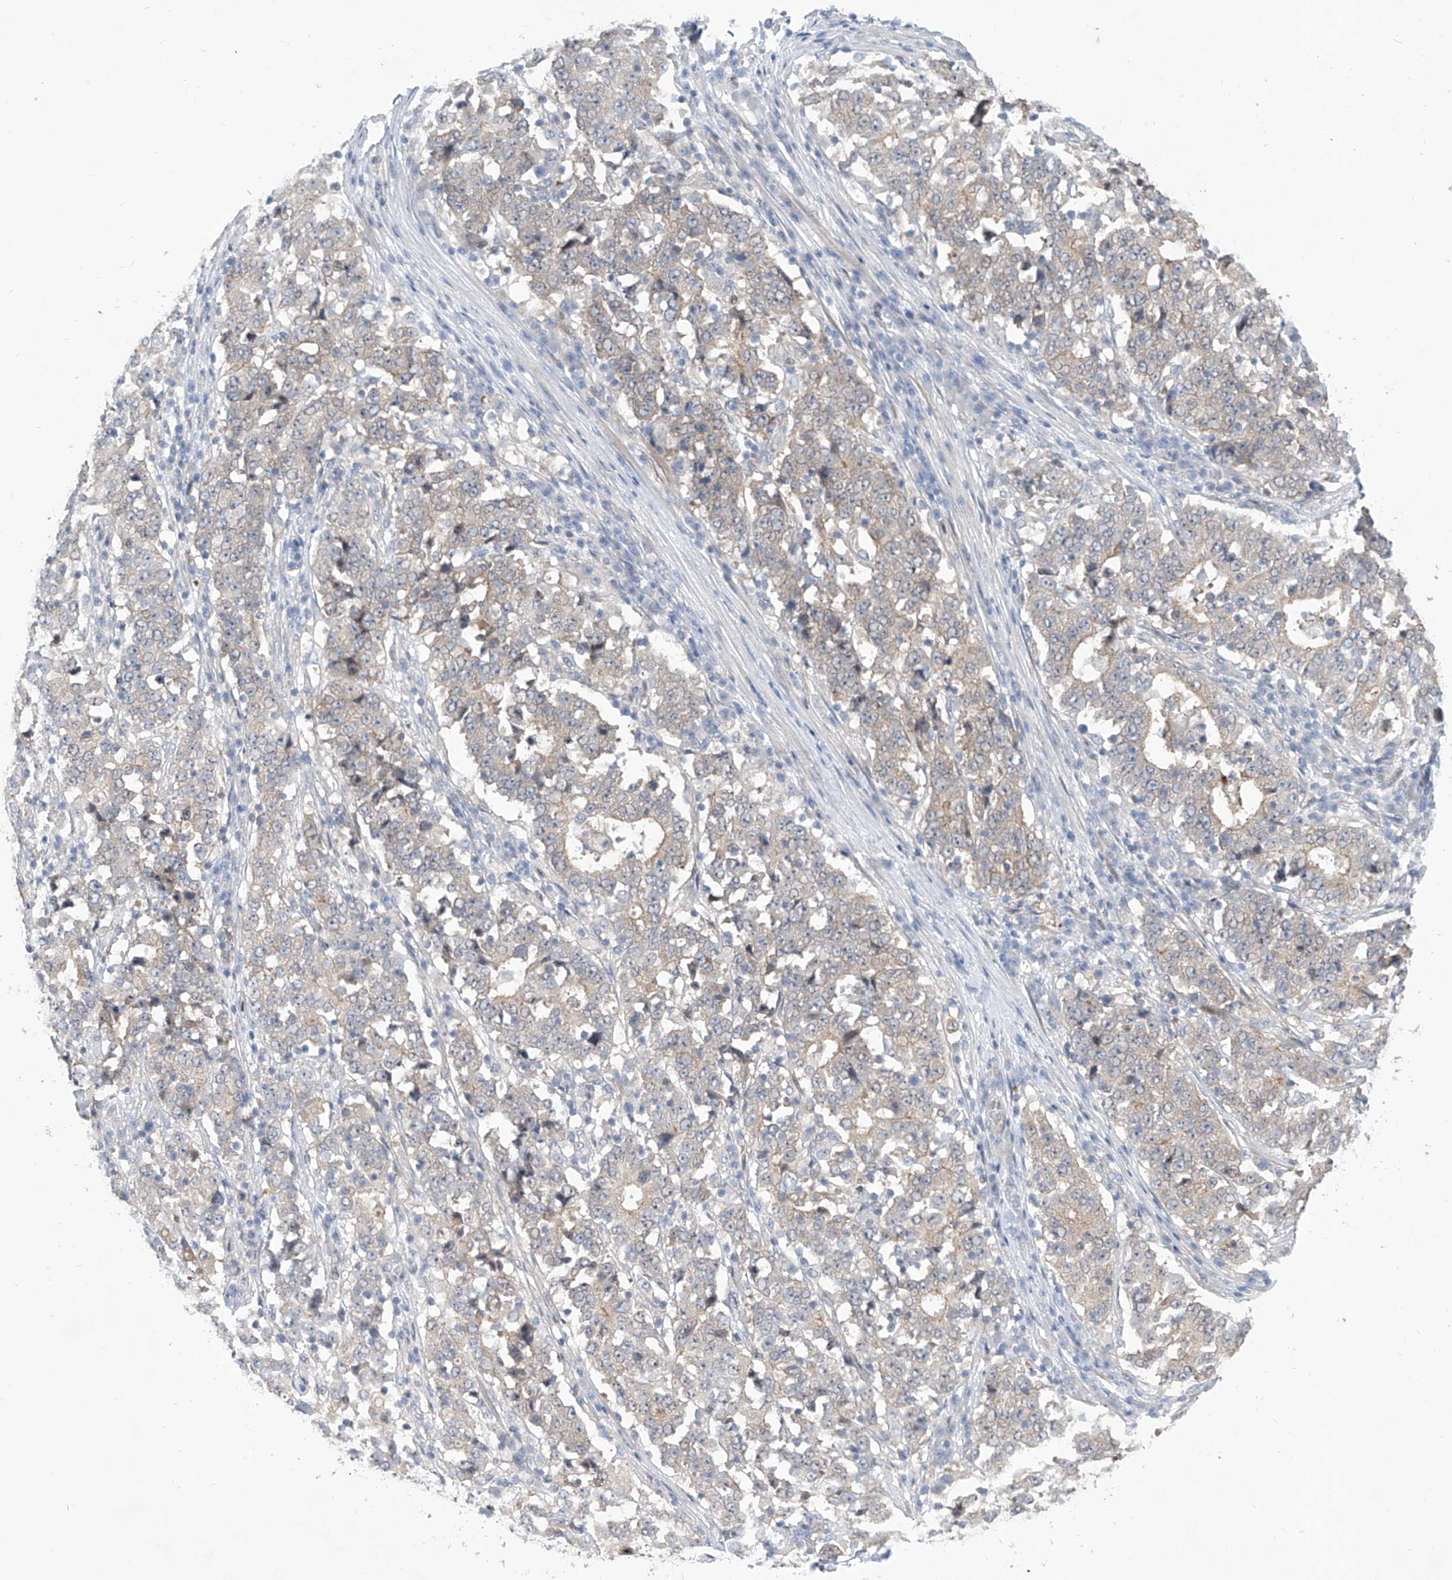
{"staining": {"intensity": "weak", "quantity": "25%-75%", "location": "cytoplasmic/membranous"}, "tissue": "stomach cancer", "cell_type": "Tumor cells", "image_type": "cancer", "snomed": [{"axis": "morphology", "description": "Adenocarcinoma, NOS"}, {"axis": "topography", "description": "Stomach"}], "caption": "Weak cytoplasmic/membranous protein positivity is identified in approximately 25%-75% of tumor cells in stomach adenocarcinoma.", "gene": "LRRC1", "patient": {"sex": "male", "age": 59}}